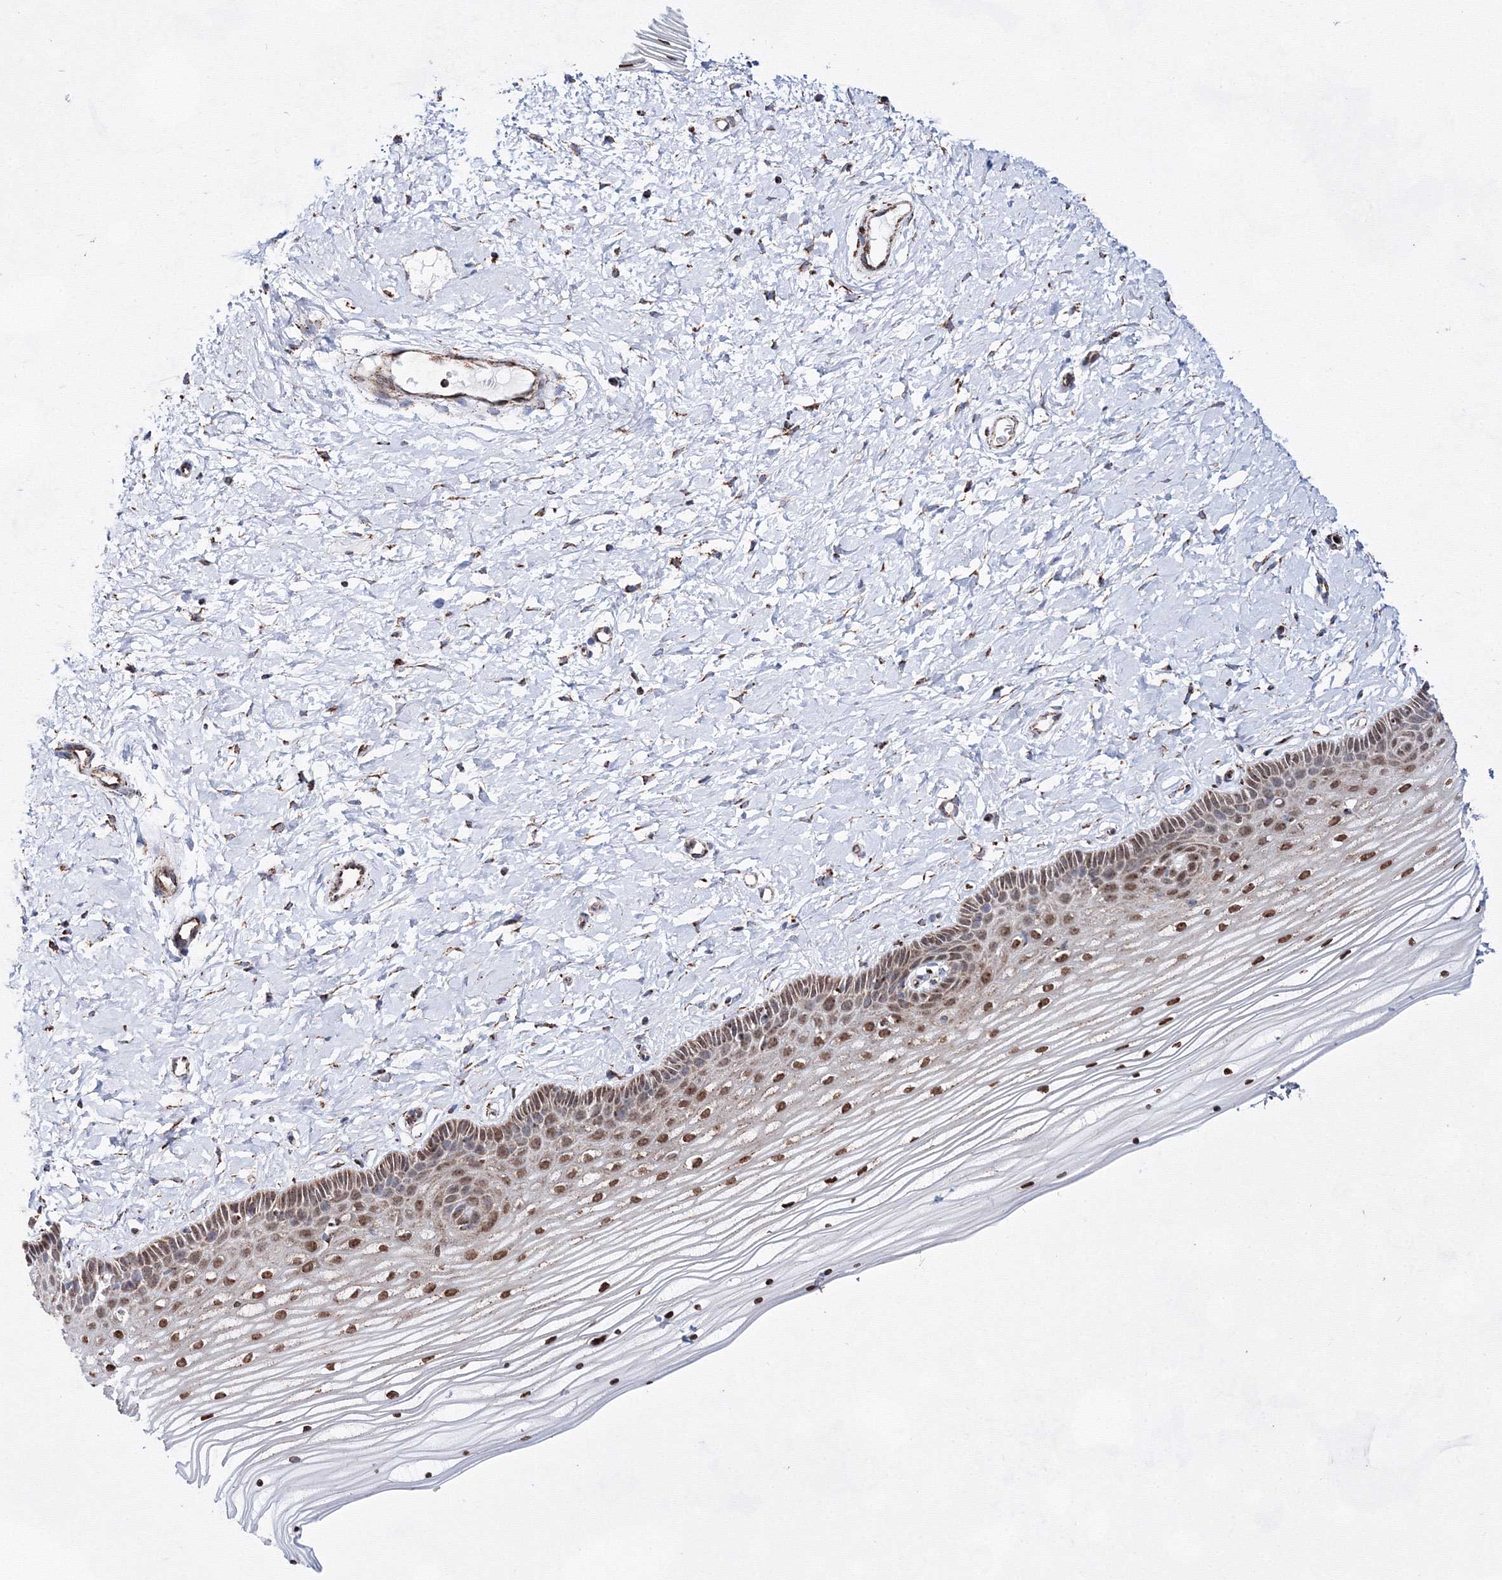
{"staining": {"intensity": "moderate", "quantity": ">75%", "location": "cytoplasmic/membranous,nuclear"}, "tissue": "vagina", "cell_type": "Squamous epithelial cells", "image_type": "normal", "snomed": [{"axis": "morphology", "description": "Normal tissue, NOS"}, {"axis": "topography", "description": "Vagina"}, {"axis": "topography", "description": "Cervix"}], "caption": "Human vagina stained for a protein (brown) demonstrates moderate cytoplasmic/membranous,nuclear positive positivity in about >75% of squamous epithelial cells.", "gene": "HADHB", "patient": {"sex": "female", "age": 40}}